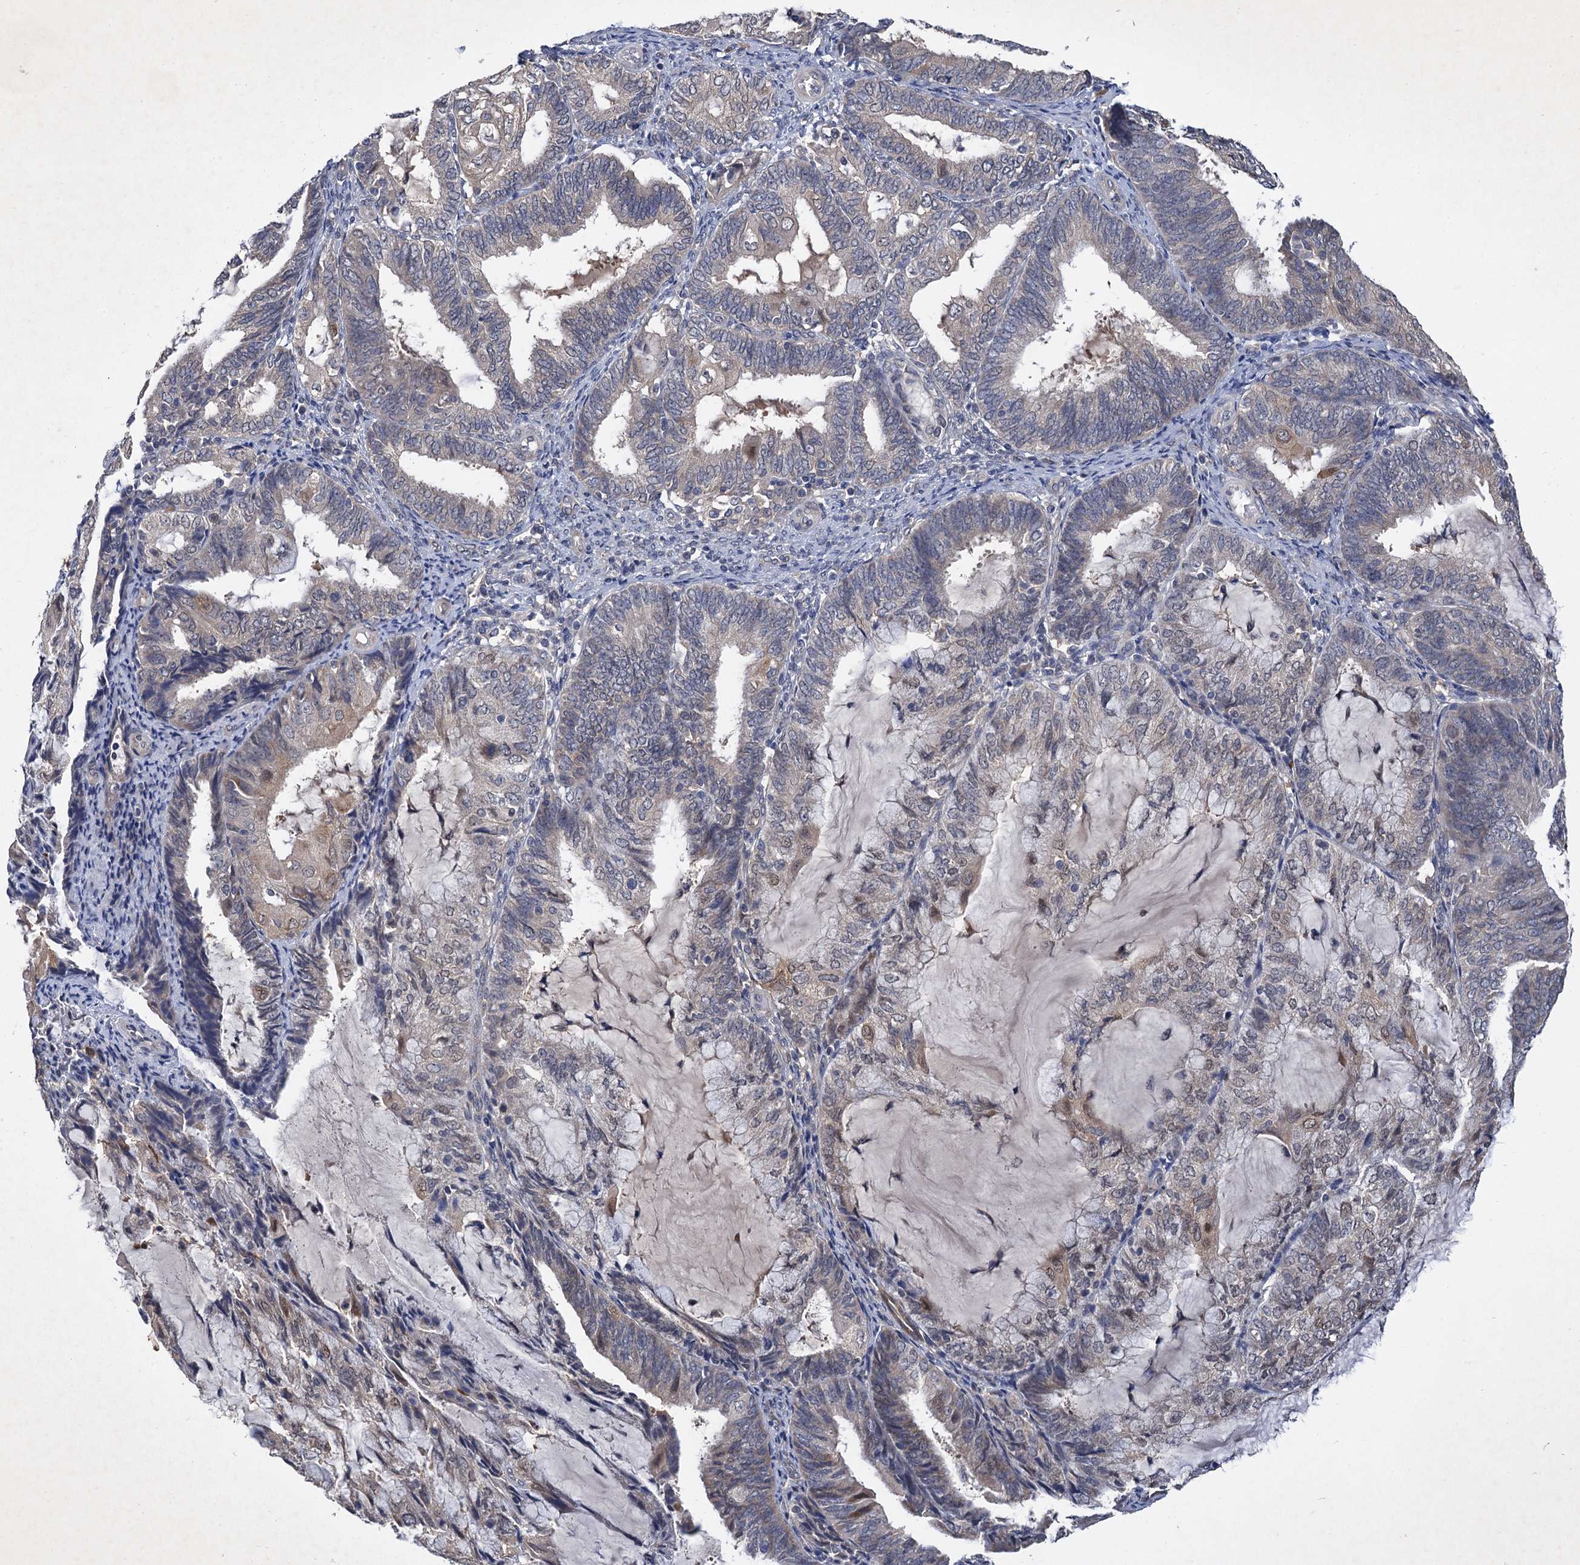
{"staining": {"intensity": "weak", "quantity": "<25%", "location": "cytoplasmic/membranous,nuclear"}, "tissue": "endometrial cancer", "cell_type": "Tumor cells", "image_type": "cancer", "snomed": [{"axis": "morphology", "description": "Adenocarcinoma, NOS"}, {"axis": "topography", "description": "Endometrium"}], "caption": "Protein analysis of adenocarcinoma (endometrial) displays no significant positivity in tumor cells. (Brightfield microscopy of DAB (3,3'-diaminobenzidine) immunohistochemistry (IHC) at high magnification).", "gene": "TMEM39B", "patient": {"sex": "female", "age": 81}}